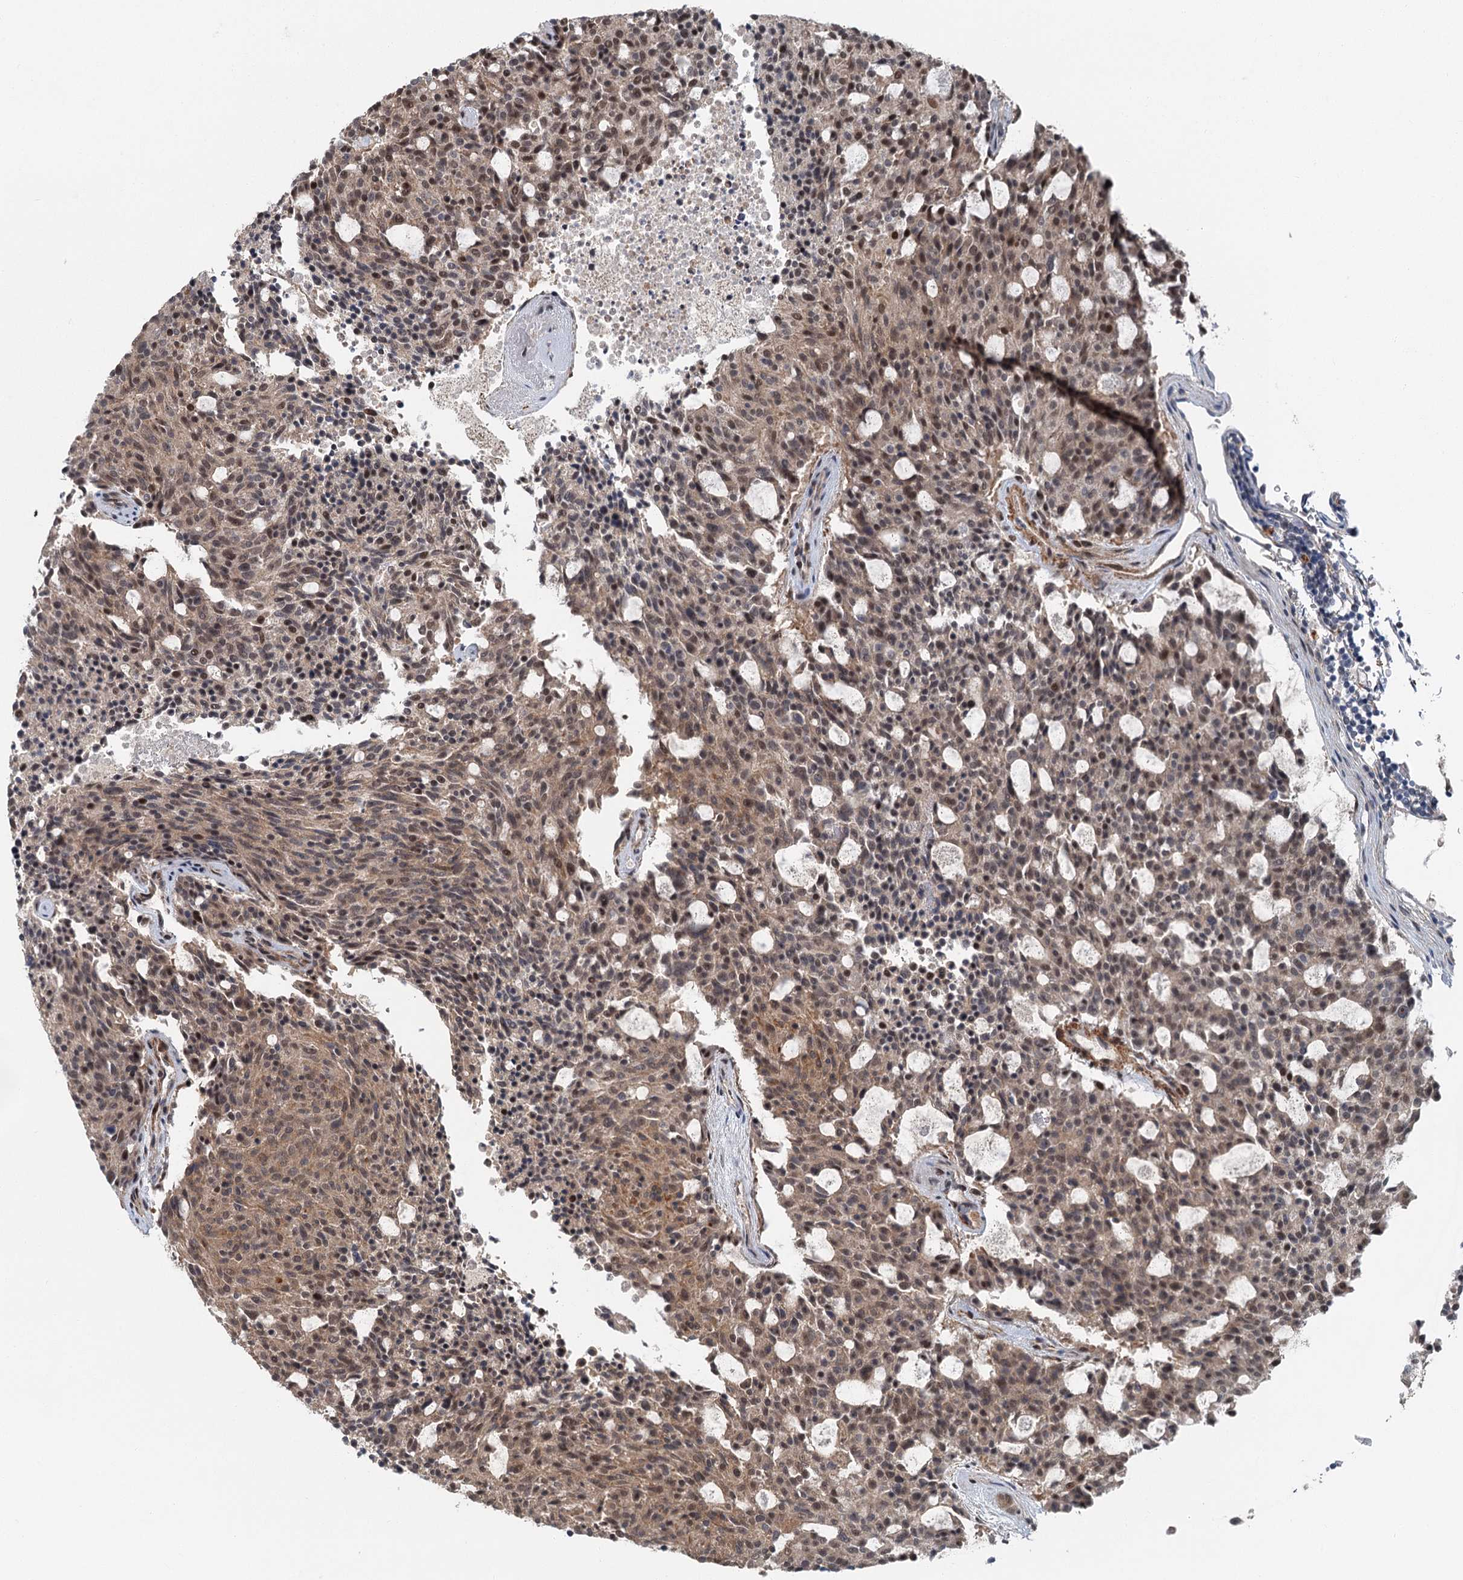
{"staining": {"intensity": "moderate", "quantity": ">75%", "location": "nuclear"}, "tissue": "carcinoid", "cell_type": "Tumor cells", "image_type": "cancer", "snomed": [{"axis": "morphology", "description": "Carcinoid, malignant, NOS"}, {"axis": "topography", "description": "Pancreas"}], "caption": "Immunohistochemistry of human carcinoid (malignant) shows medium levels of moderate nuclear staining in approximately >75% of tumor cells.", "gene": "TAS2R42", "patient": {"sex": "female", "age": 54}}